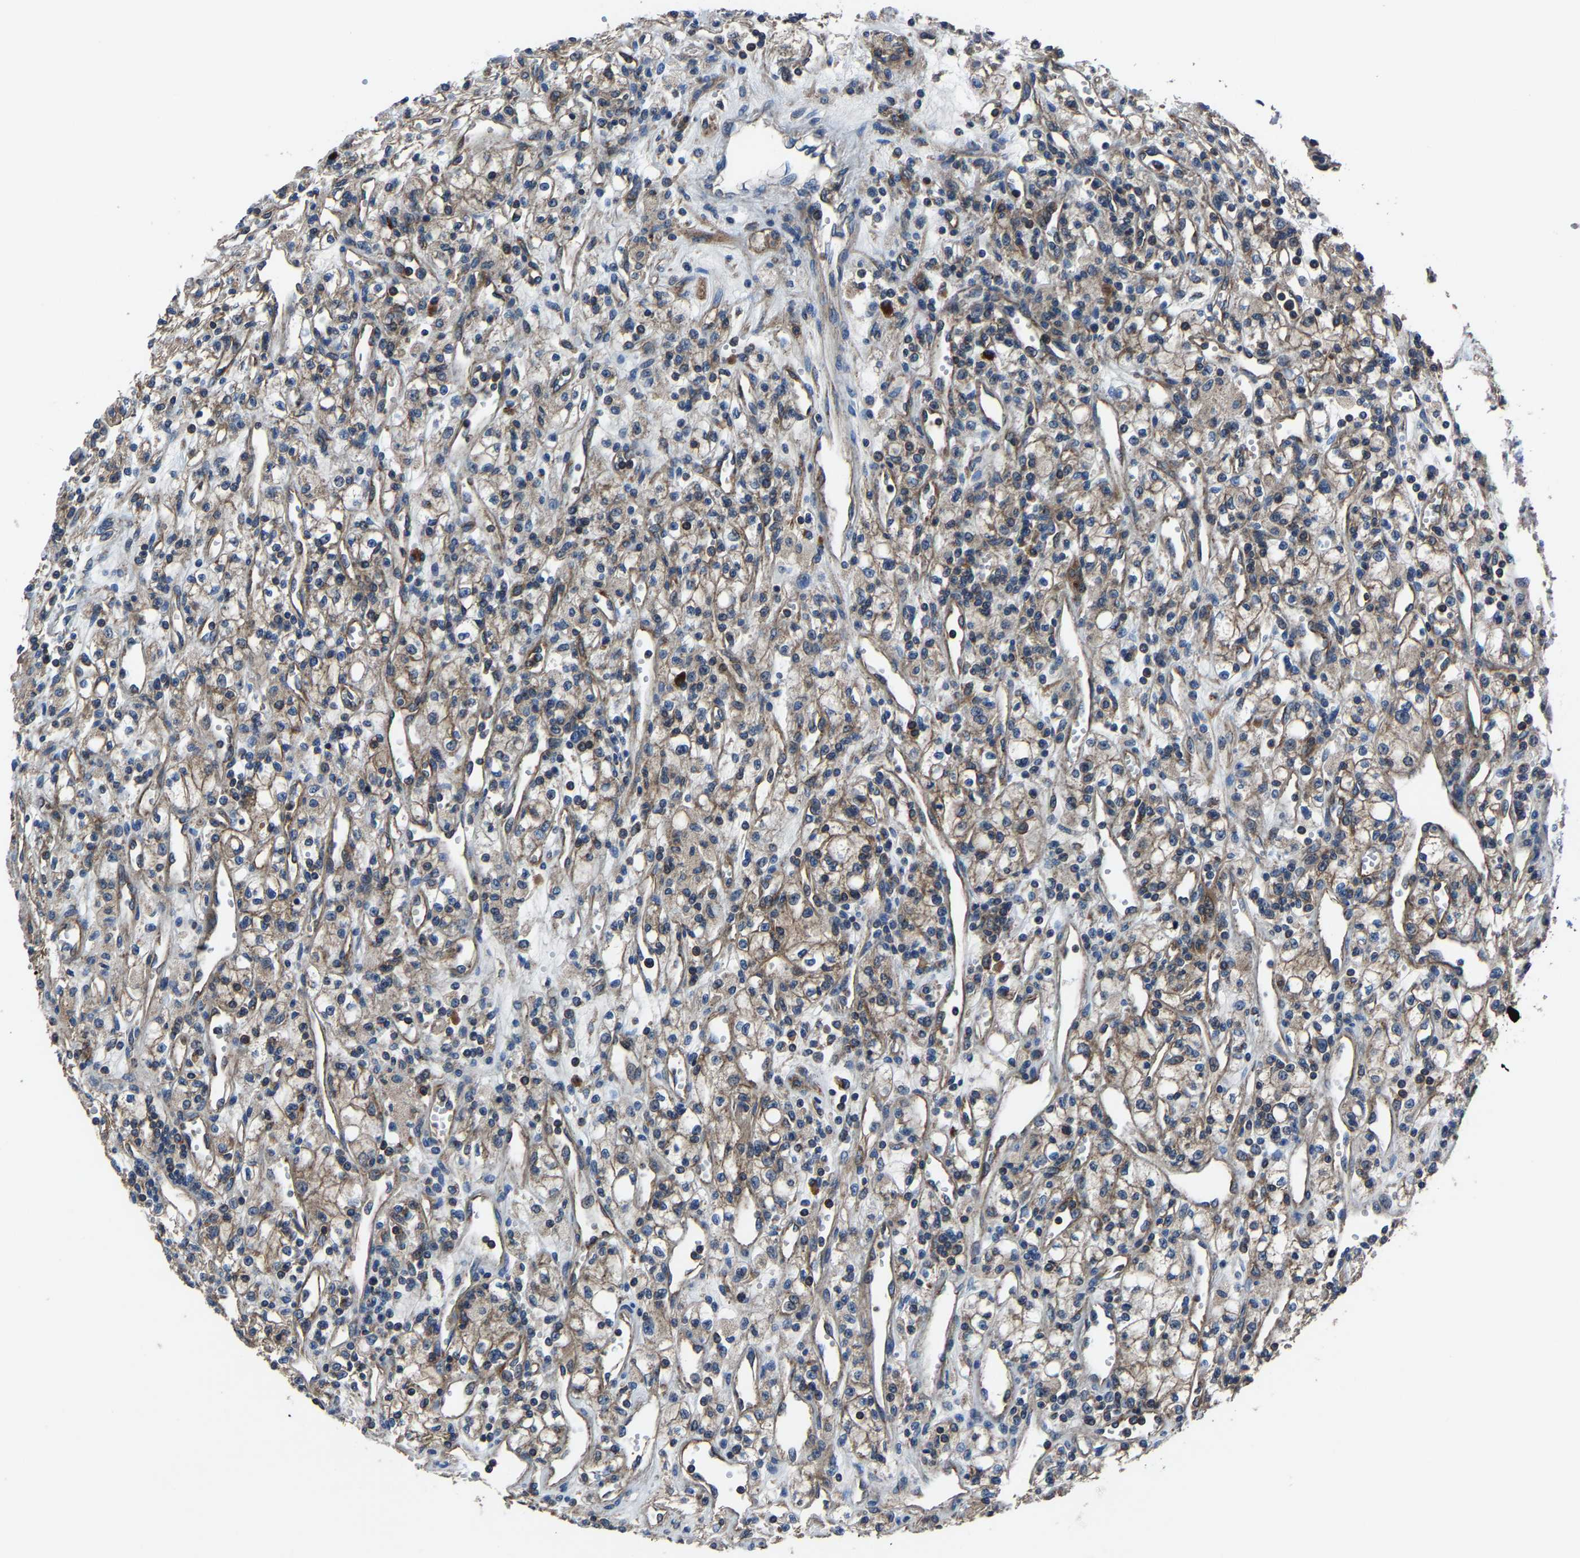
{"staining": {"intensity": "moderate", "quantity": ">75%", "location": "cytoplasmic/membranous"}, "tissue": "renal cancer", "cell_type": "Tumor cells", "image_type": "cancer", "snomed": [{"axis": "morphology", "description": "Adenocarcinoma, NOS"}, {"axis": "topography", "description": "Kidney"}], "caption": "The histopathology image reveals staining of renal adenocarcinoma, revealing moderate cytoplasmic/membranous protein positivity (brown color) within tumor cells.", "gene": "KIAA1958", "patient": {"sex": "male", "age": 59}}